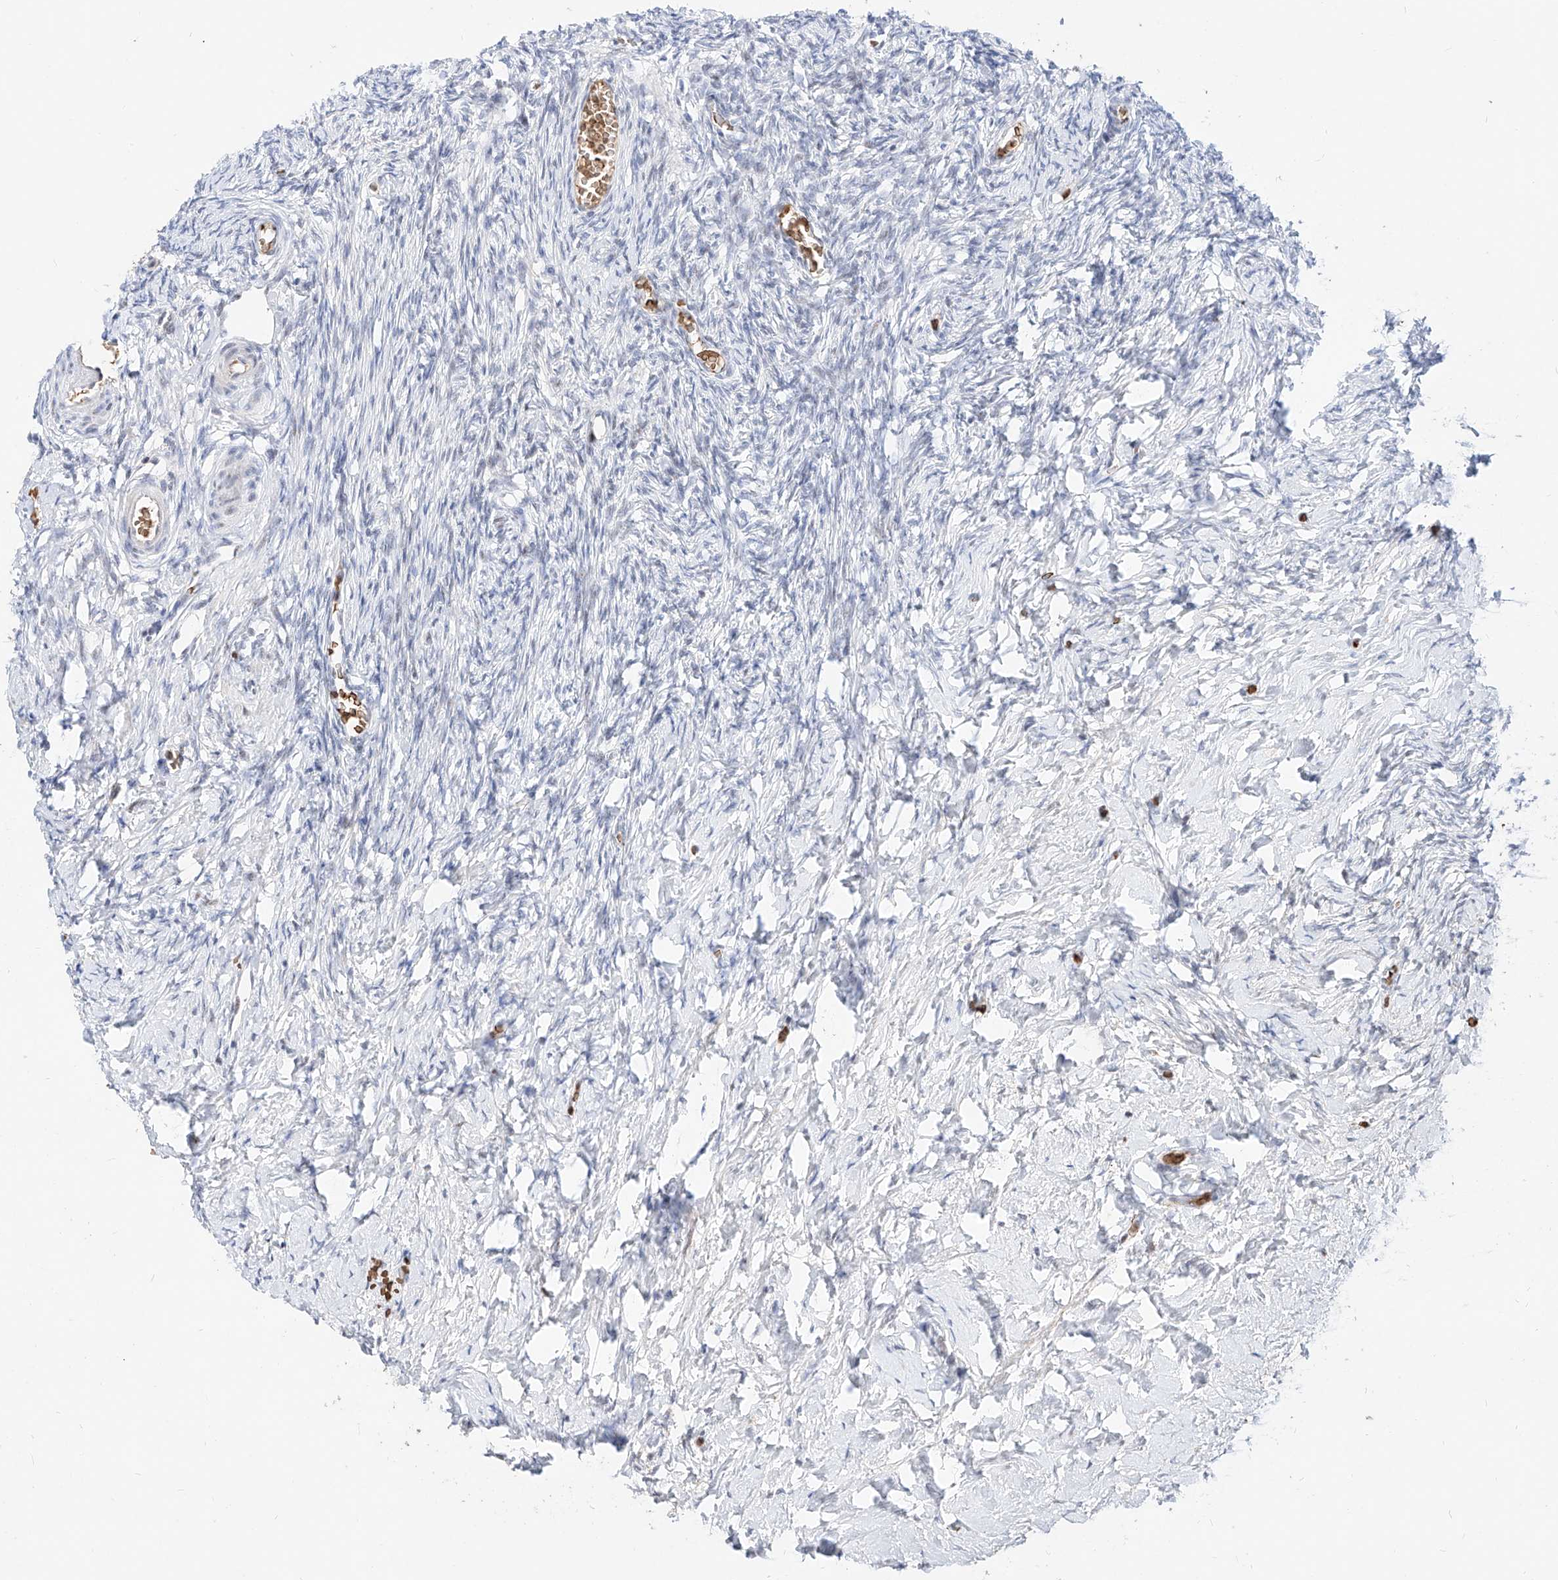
{"staining": {"intensity": "negative", "quantity": "none", "location": "none"}, "tissue": "ovary", "cell_type": "Ovarian stroma cells", "image_type": "normal", "snomed": [{"axis": "morphology", "description": "Normal tissue, NOS"}, {"axis": "topography", "description": "Ovary"}], "caption": "Ovarian stroma cells show no significant expression in unremarkable ovary. (DAB immunohistochemistry (IHC) visualized using brightfield microscopy, high magnification).", "gene": "ZFP42", "patient": {"sex": "female", "age": 27}}